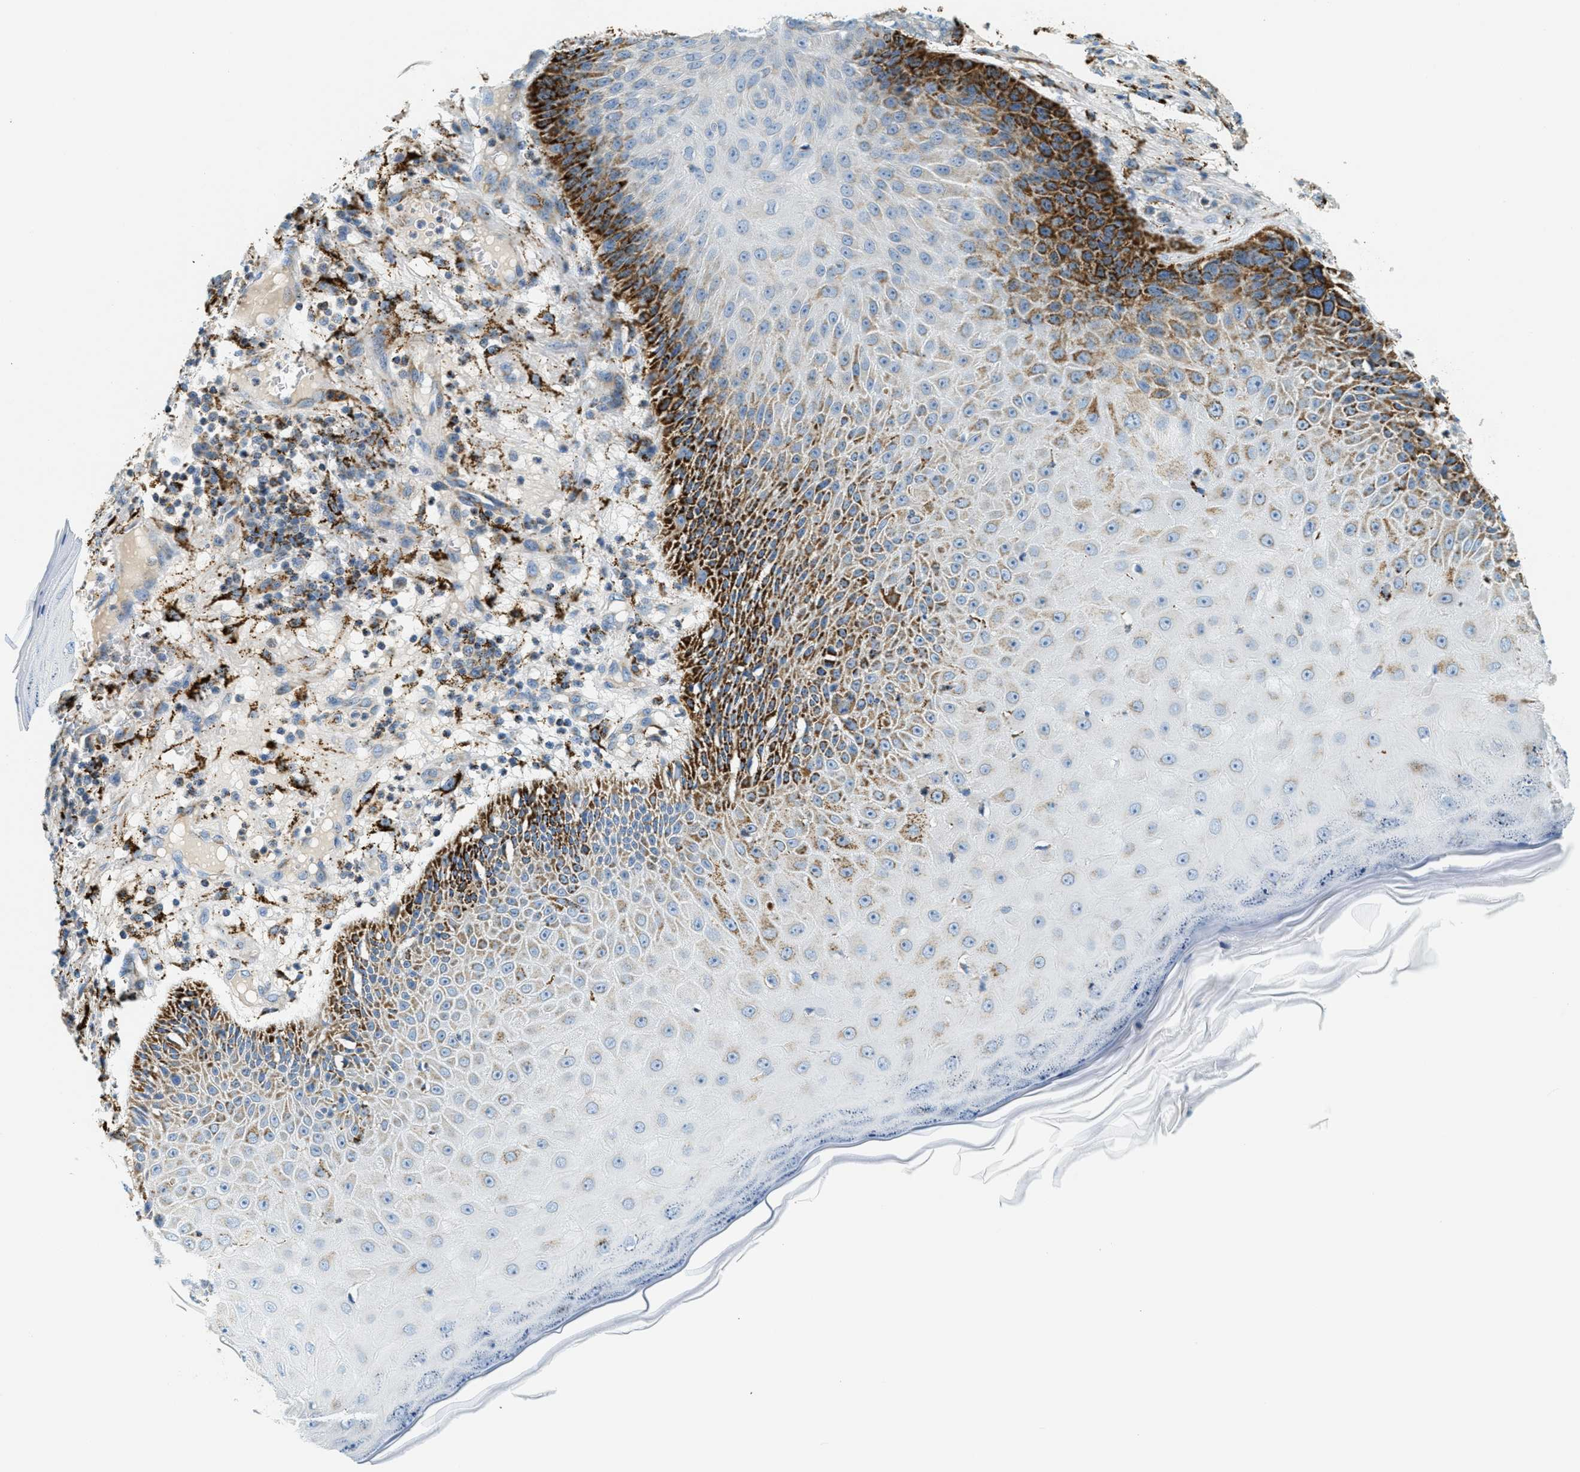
{"staining": {"intensity": "strong", "quantity": "<25%", "location": "cytoplasmic/membranous"}, "tissue": "skin cancer", "cell_type": "Tumor cells", "image_type": "cancer", "snomed": [{"axis": "morphology", "description": "Squamous cell carcinoma, NOS"}, {"axis": "topography", "description": "Skin"}], "caption": "About <25% of tumor cells in skin cancer display strong cytoplasmic/membranous protein expression as visualized by brown immunohistochemical staining.", "gene": "HLCS", "patient": {"sex": "female", "age": 80}}